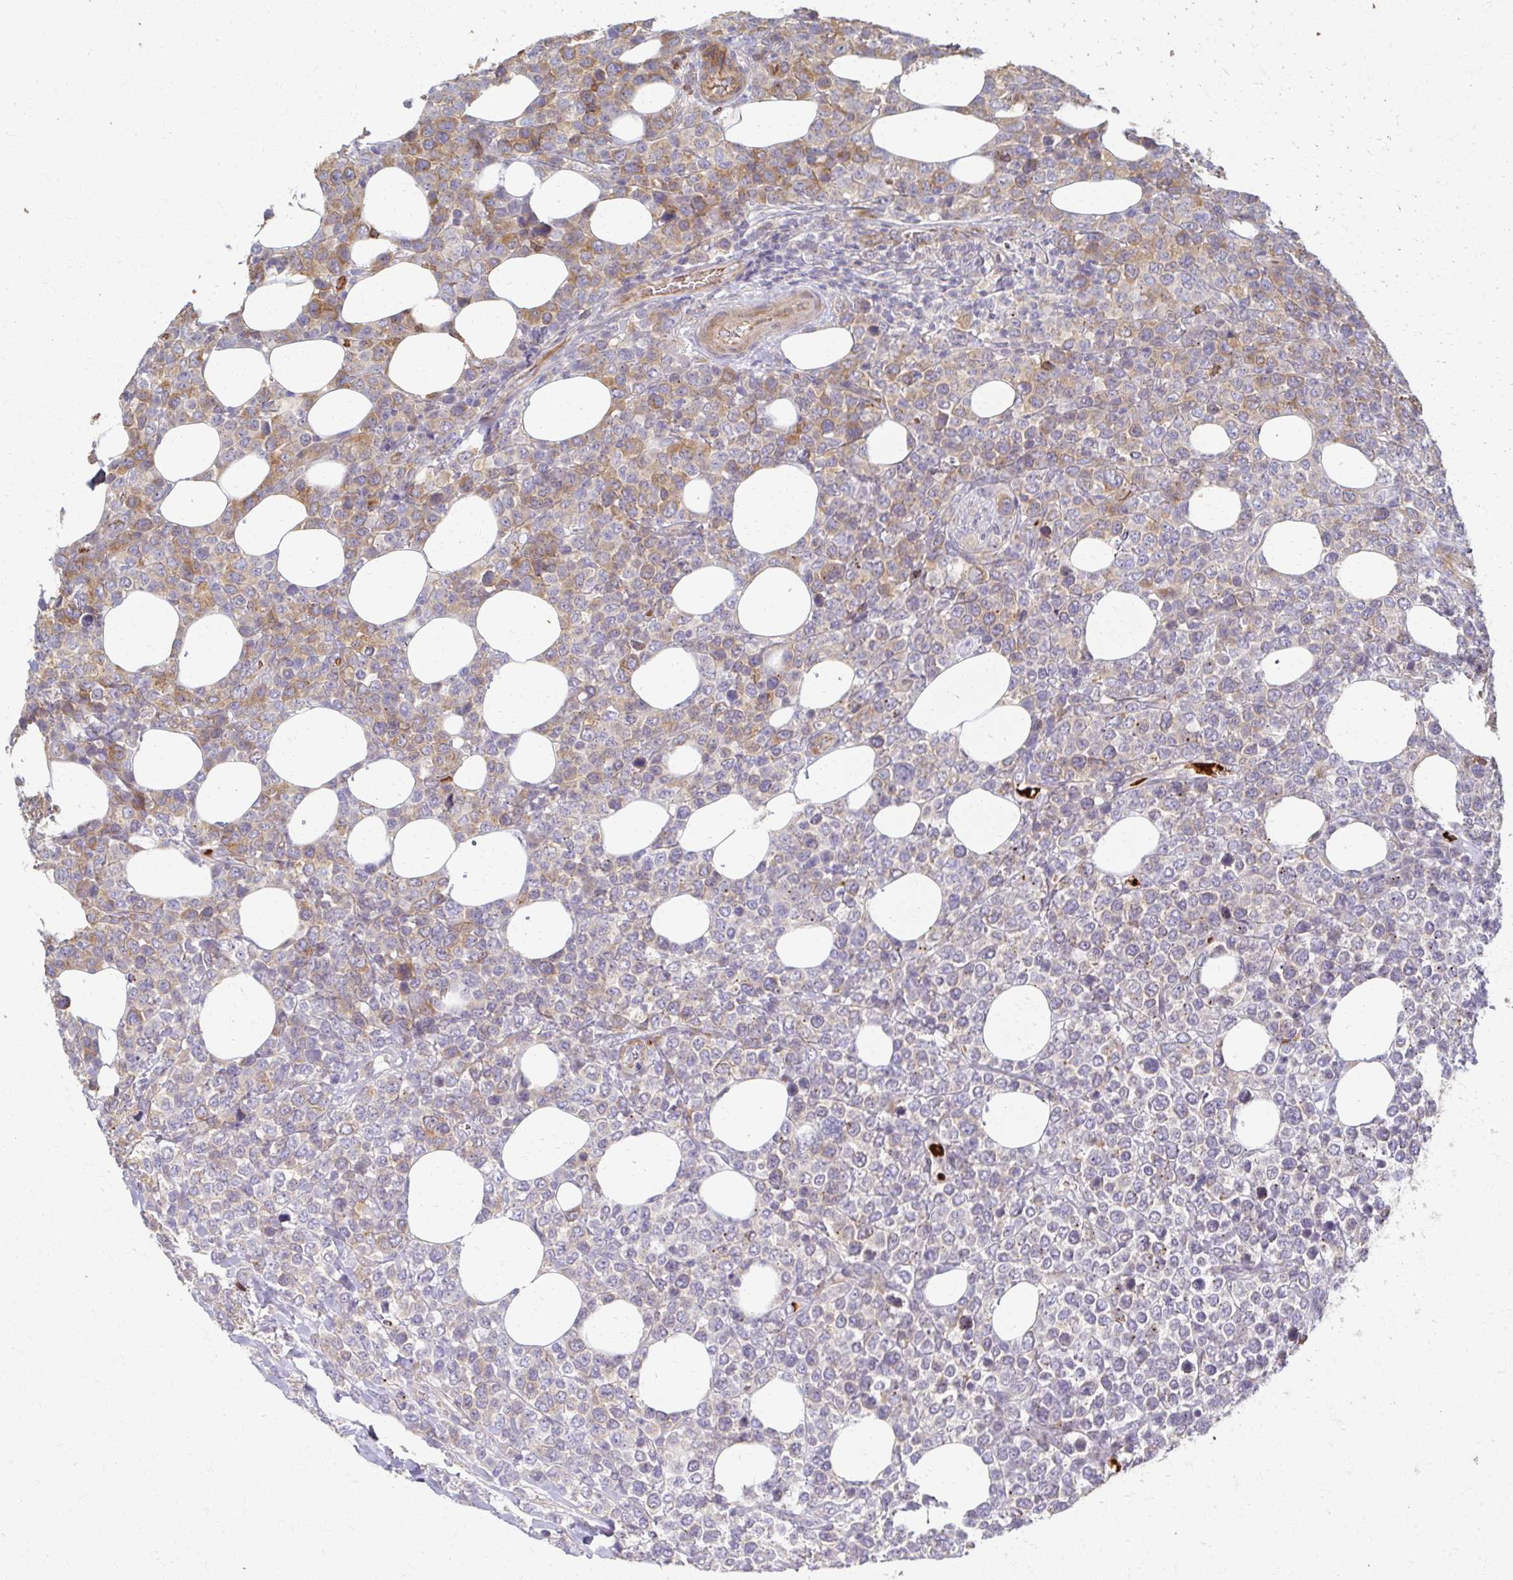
{"staining": {"intensity": "moderate", "quantity": "<25%", "location": "cytoplasmic/membranous"}, "tissue": "lymphoma", "cell_type": "Tumor cells", "image_type": "cancer", "snomed": [{"axis": "morphology", "description": "Malignant lymphoma, non-Hodgkin's type, High grade"}, {"axis": "topography", "description": "Soft tissue"}], "caption": "A photomicrograph of lymphoma stained for a protein shows moderate cytoplasmic/membranous brown staining in tumor cells.", "gene": "SKA2", "patient": {"sex": "female", "age": 56}}